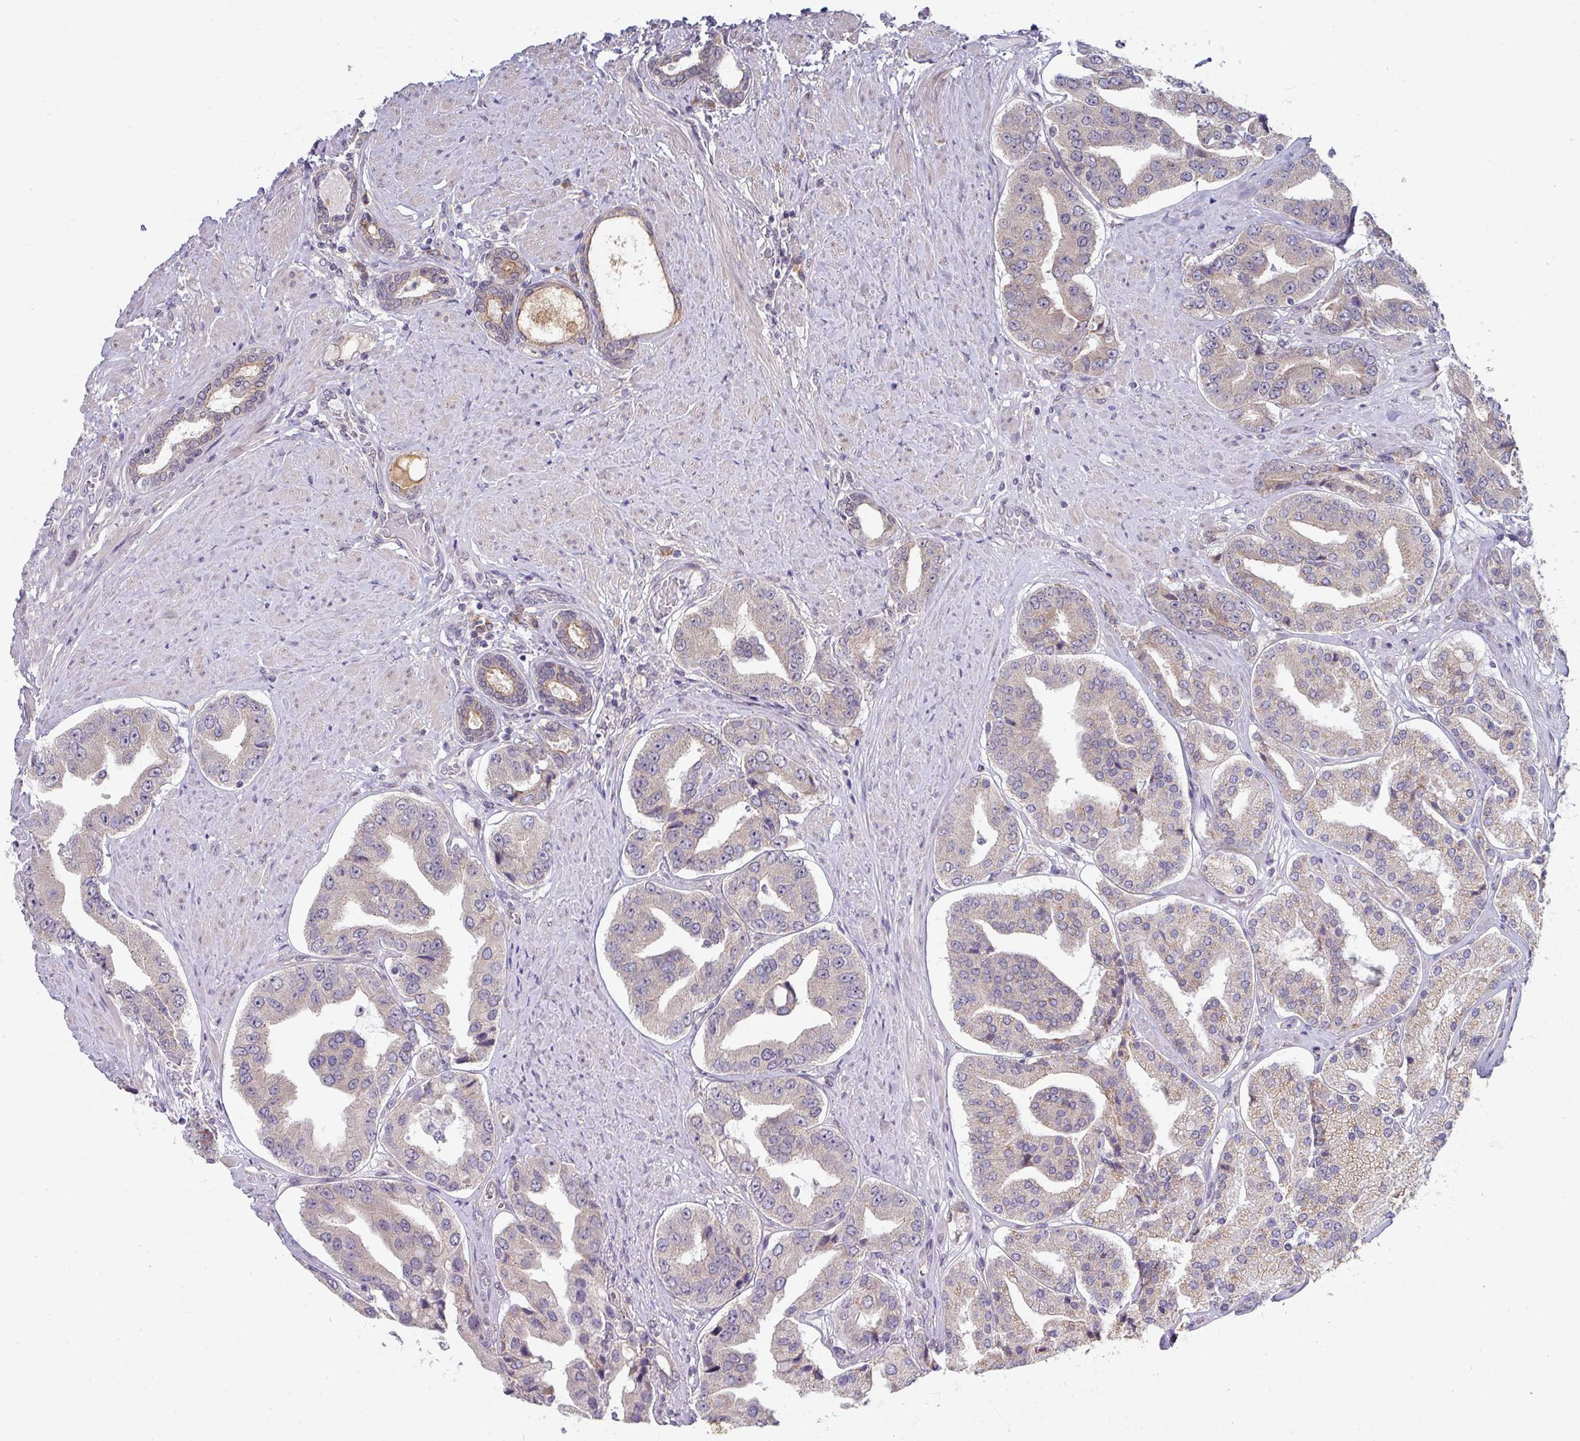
{"staining": {"intensity": "weak", "quantity": "25%-75%", "location": "cytoplasmic/membranous"}, "tissue": "prostate cancer", "cell_type": "Tumor cells", "image_type": "cancer", "snomed": [{"axis": "morphology", "description": "Adenocarcinoma, High grade"}, {"axis": "topography", "description": "Prostate"}], "caption": "Protein expression by immunohistochemistry reveals weak cytoplasmic/membranous staining in about 25%-75% of tumor cells in prostate cancer.", "gene": "TMED5", "patient": {"sex": "male", "age": 63}}